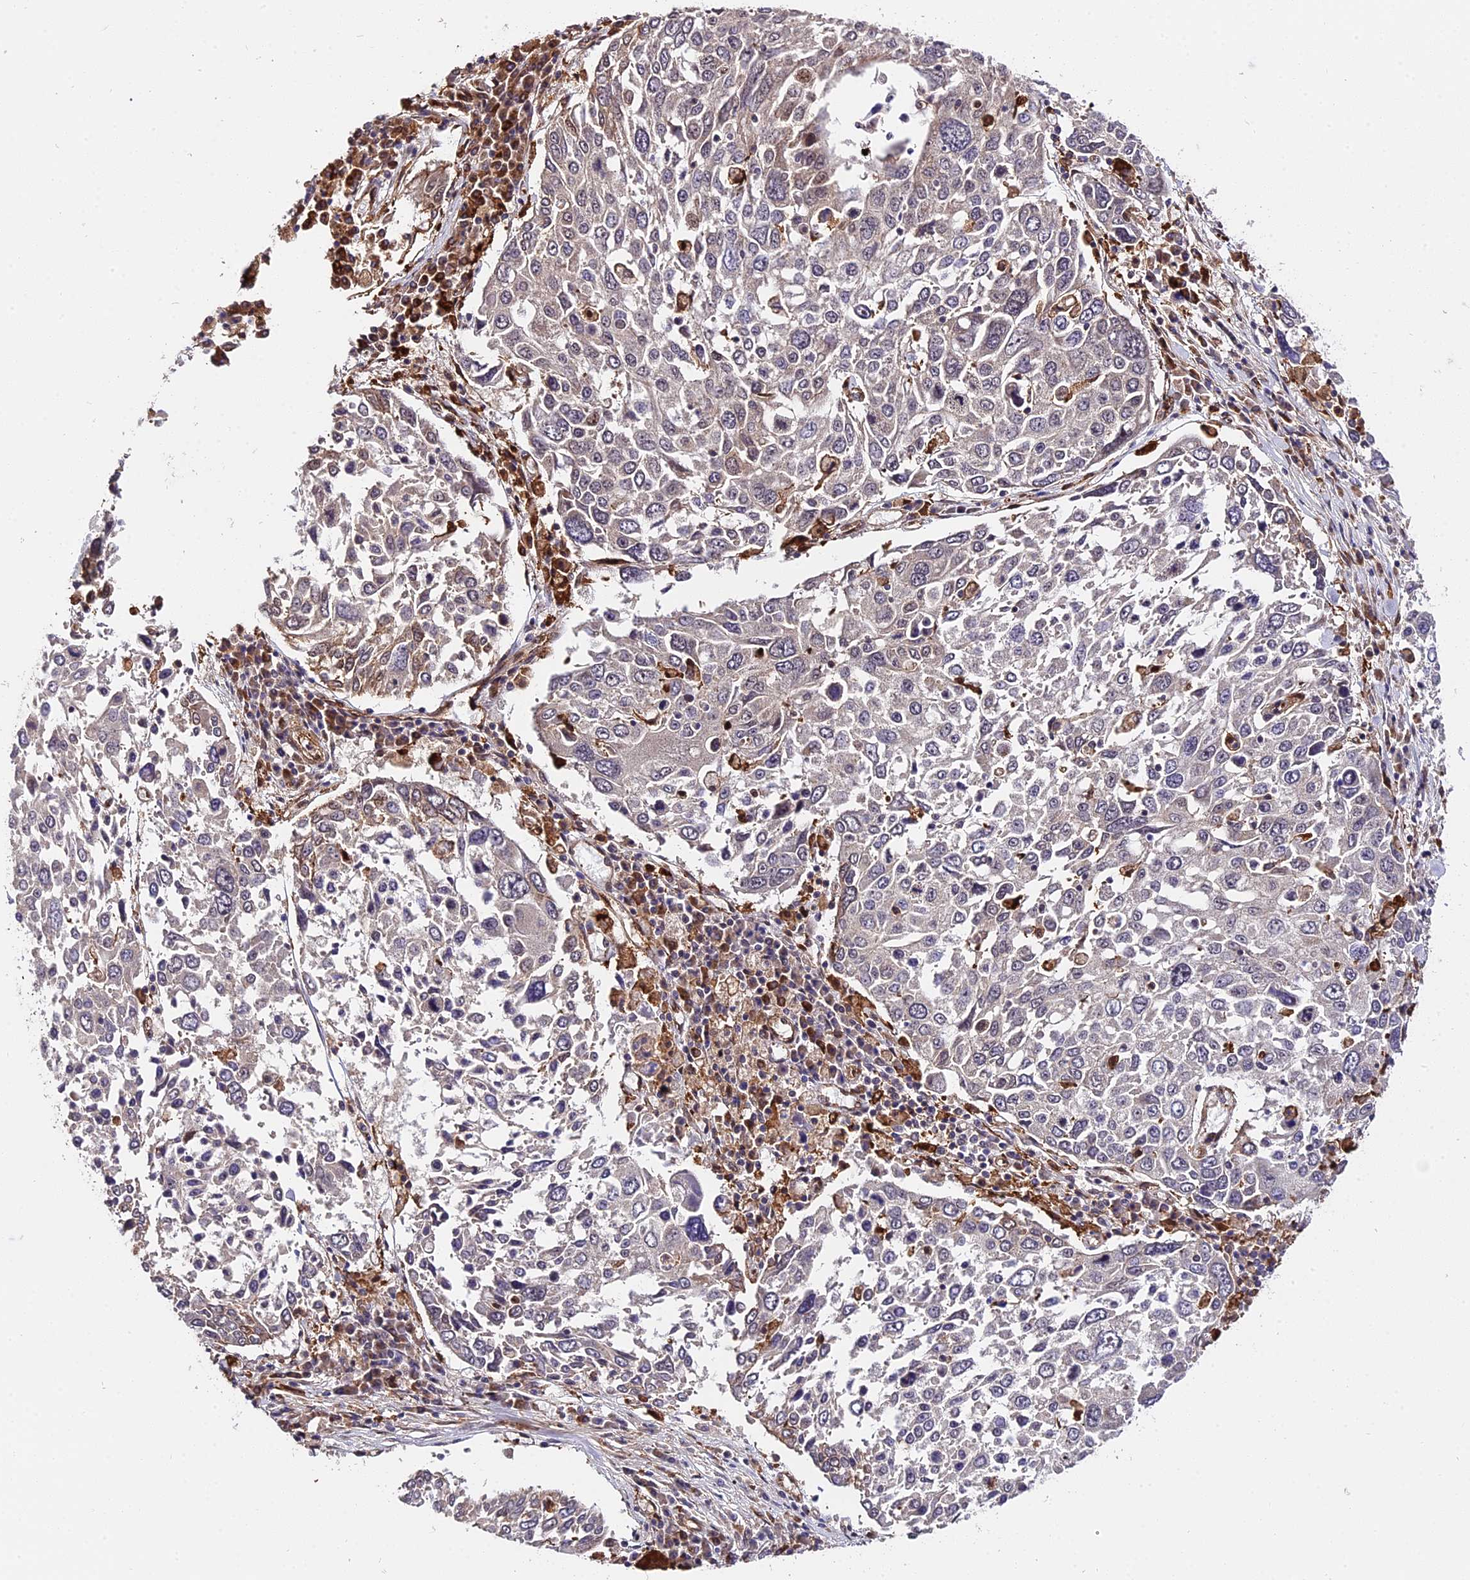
{"staining": {"intensity": "negative", "quantity": "none", "location": "none"}, "tissue": "lung cancer", "cell_type": "Tumor cells", "image_type": "cancer", "snomed": [{"axis": "morphology", "description": "Squamous cell carcinoma, NOS"}, {"axis": "topography", "description": "Lung"}], "caption": "Immunohistochemical staining of lung cancer (squamous cell carcinoma) demonstrates no significant staining in tumor cells. (Immunohistochemistry (ihc), brightfield microscopy, high magnification).", "gene": "HERPUD1", "patient": {"sex": "male", "age": 65}}